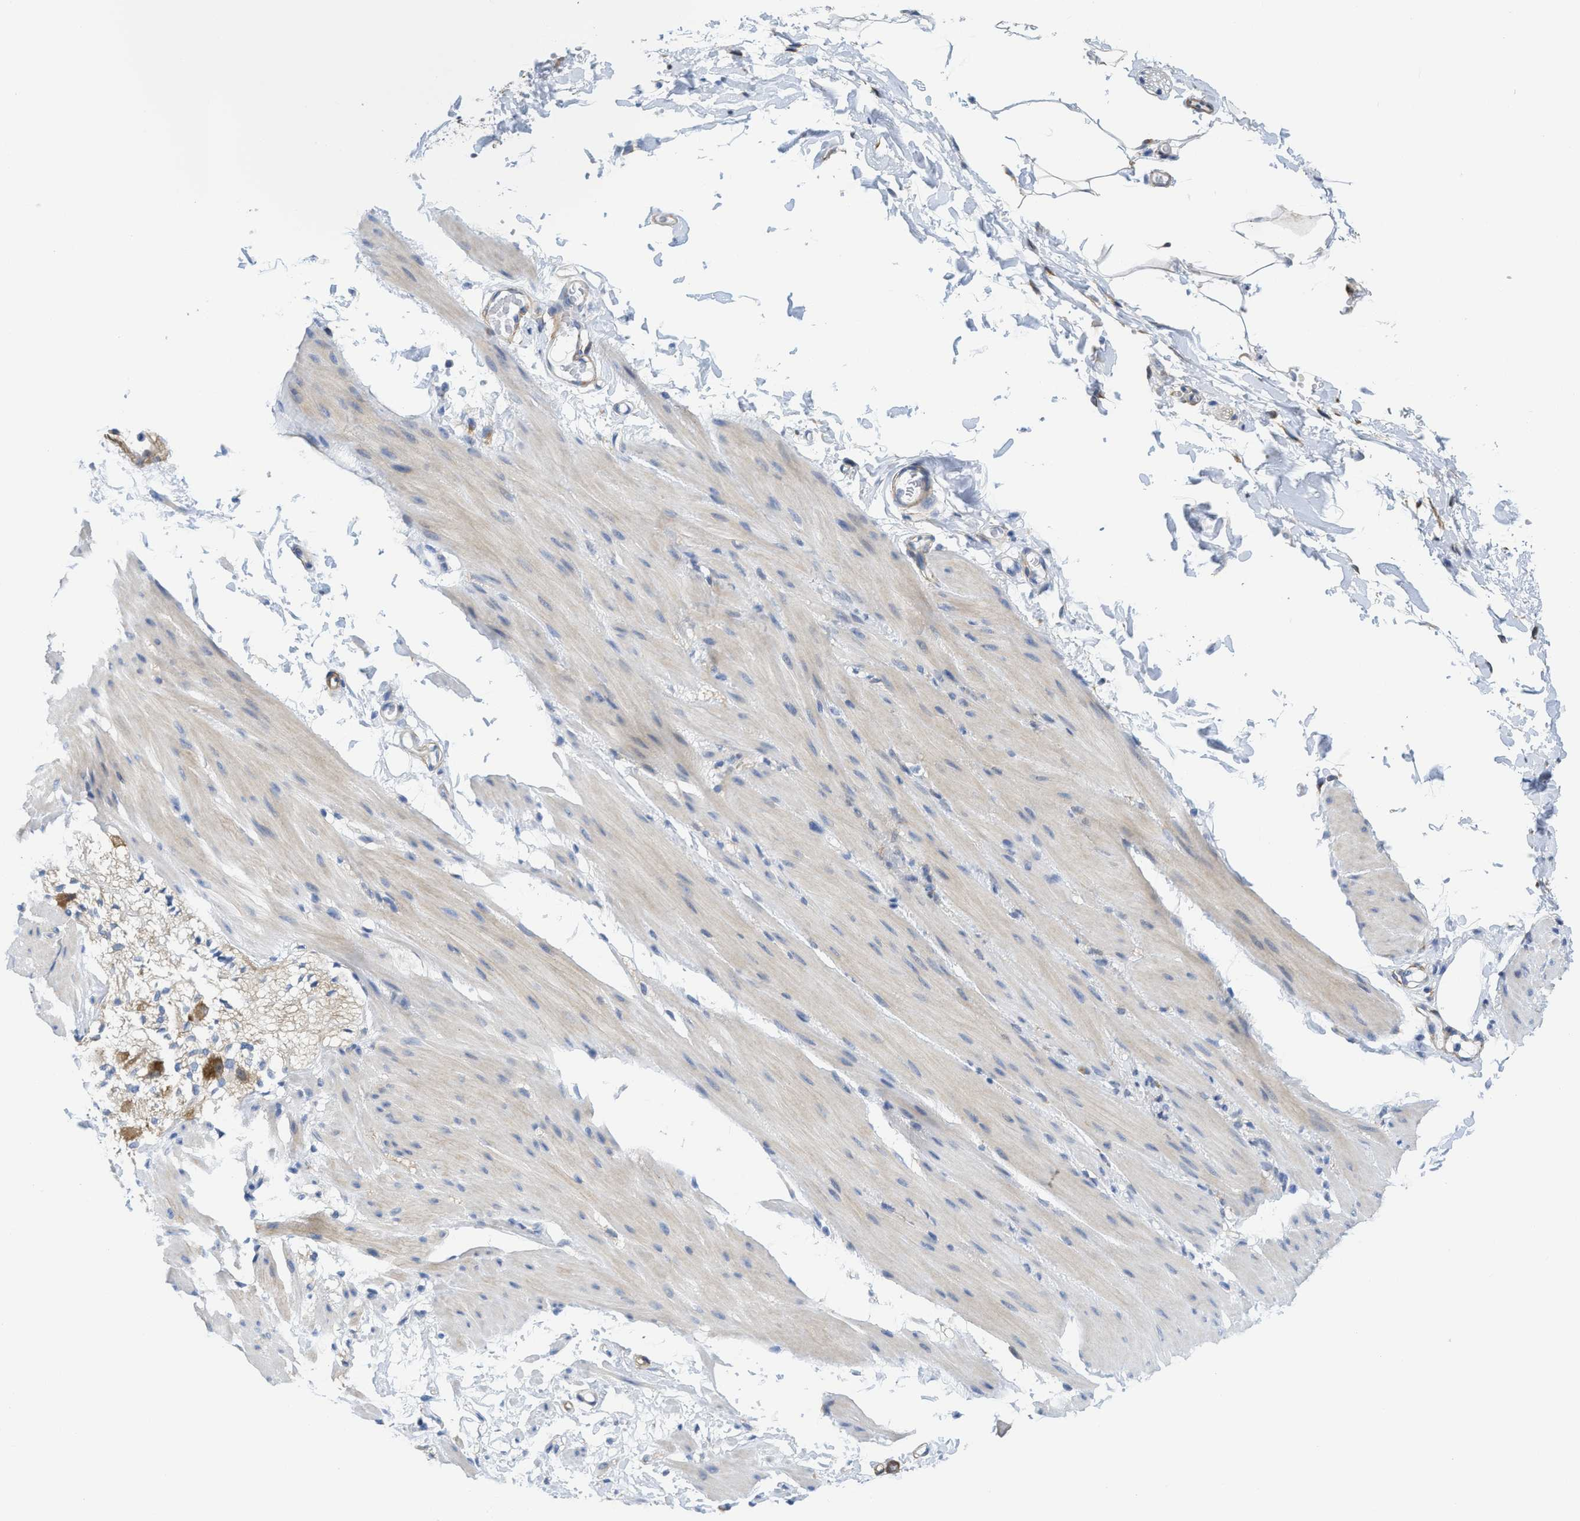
{"staining": {"intensity": "weak", "quantity": "25%-75%", "location": "cytoplasmic/membranous"}, "tissue": "smooth muscle", "cell_type": "Smooth muscle cells", "image_type": "normal", "snomed": [{"axis": "morphology", "description": "Normal tissue, NOS"}, {"axis": "topography", "description": "Smooth muscle"}, {"axis": "topography", "description": "Colon"}], "caption": "Smooth muscle was stained to show a protein in brown. There is low levels of weak cytoplasmic/membranous staining in approximately 25%-75% of smooth muscle cells. (Stains: DAB in brown, nuclei in blue, Microscopy: brightfield microscopy at high magnification).", "gene": "TUB", "patient": {"sex": "male", "age": 67}}